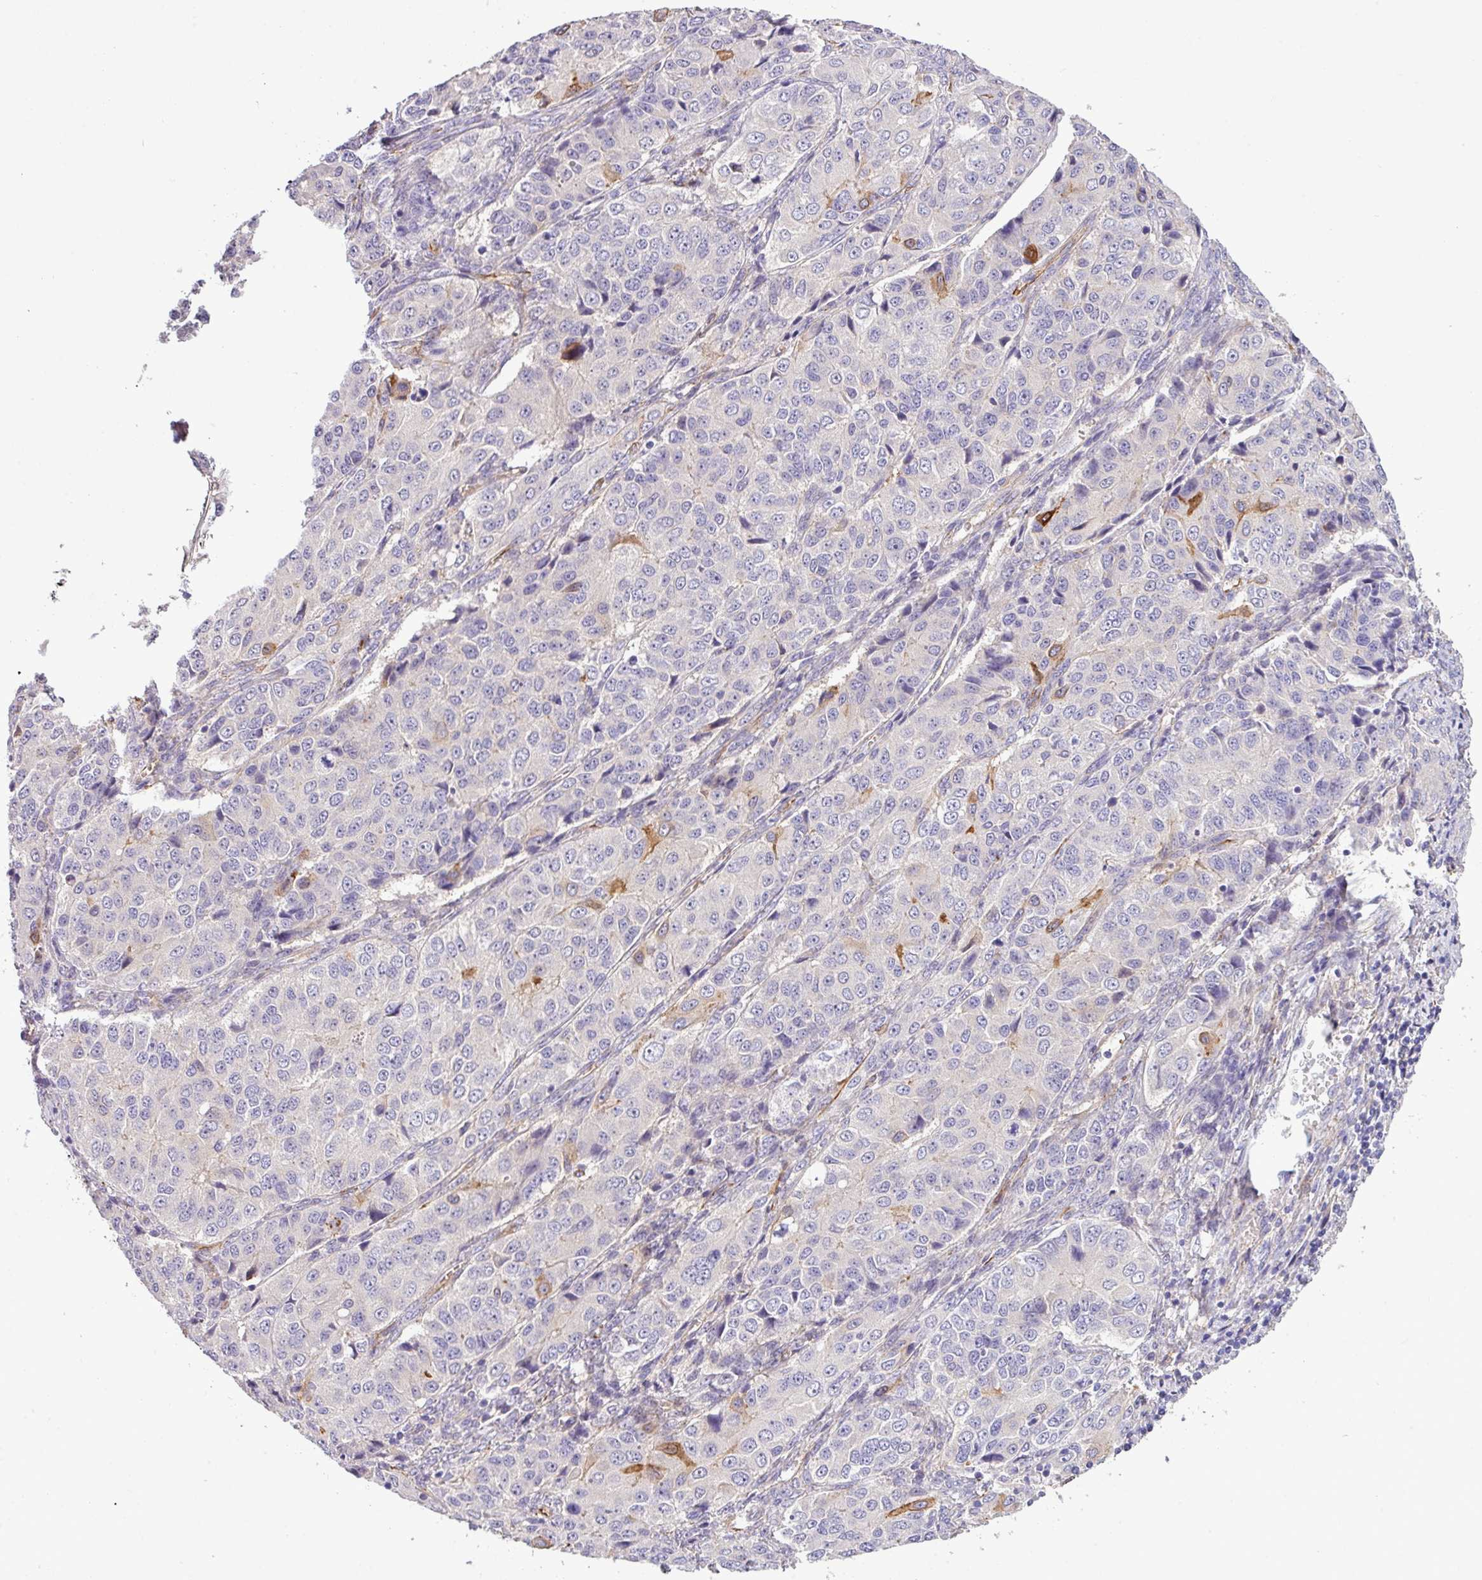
{"staining": {"intensity": "strong", "quantity": "<25%", "location": "cytoplasmic/membranous"}, "tissue": "ovarian cancer", "cell_type": "Tumor cells", "image_type": "cancer", "snomed": [{"axis": "morphology", "description": "Carcinoma, endometroid"}, {"axis": "topography", "description": "Ovary"}], "caption": "IHC staining of endometroid carcinoma (ovarian), which demonstrates medium levels of strong cytoplasmic/membranous staining in about <25% of tumor cells indicating strong cytoplasmic/membranous protein expression. The staining was performed using DAB (brown) for protein detection and nuclei were counterstained in hematoxylin (blue).", "gene": "PARD6A", "patient": {"sex": "female", "age": 51}}